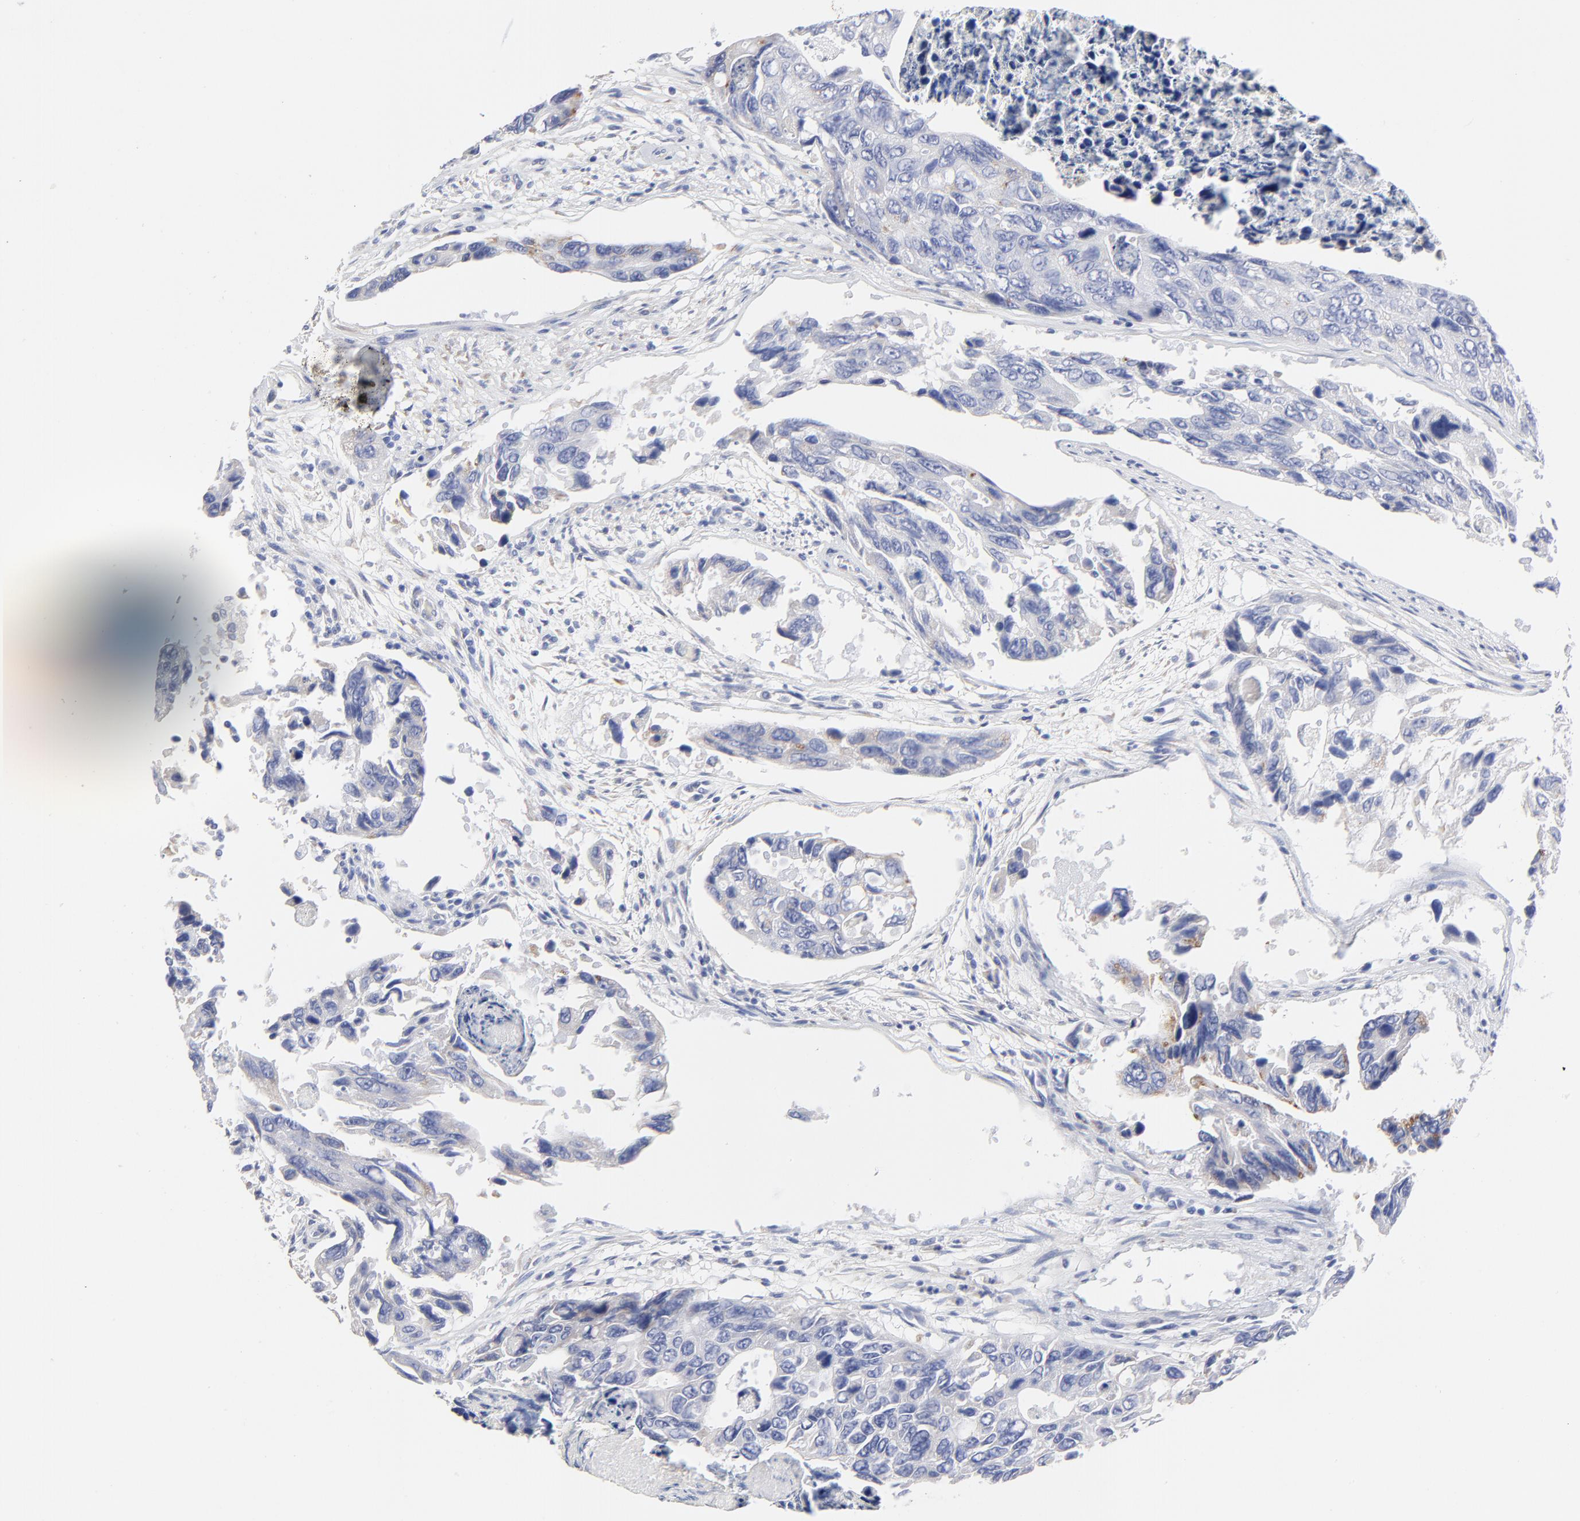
{"staining": {"intensity": "negative", "quantity": "none", "location": "none"}, "tissue": "colorectal cancer", "cell_type": "Tumor cells", "image_type": "cancer", "snomed": [{"axis": "morphology", "description": "Adenocarcinoma, NOS"}, {"axis": "topography", "description": "Colon"}], "caption": "High magnification brightfield microscopy of adenocarcinoma (colorectal) stained with DAB (3,3'-diaminobenzidine) (brown) and counterstained with hematoxylin (blue): tumor cells show no significant staining.", "gene": "DUSP9", "patient": {"sex": "female", "age": 86}}